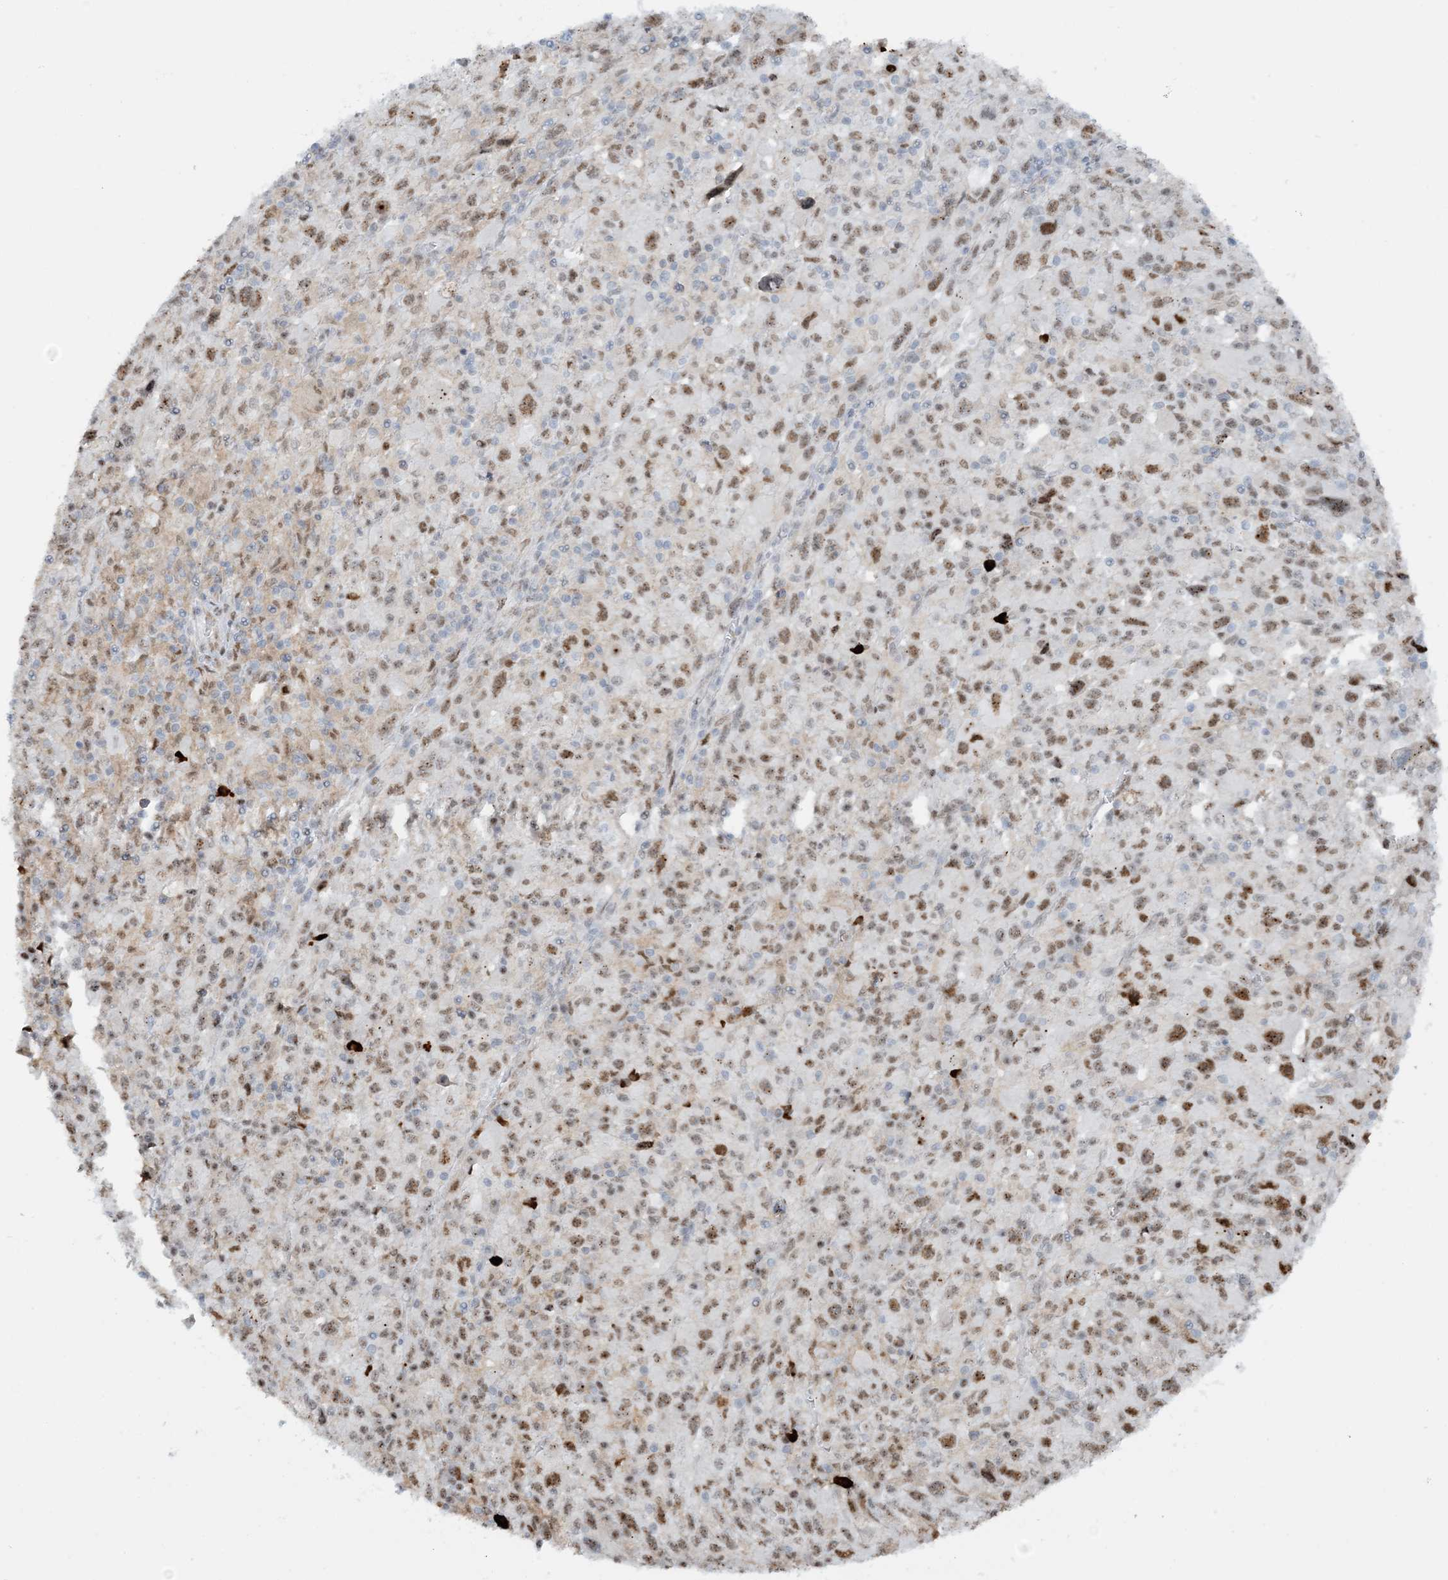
{"staining": {"intensity": "moderate", "quantity": ">75%", "location": "nuclear"}, "tissue": "melanoma", "cell_type": "Tumor cells", "image_type": "cancer", "snomed": [{"axis": "morphology", "description": "Malignant melanoma, Metastatic site"}, {"axis": "topography", "description": "Skin"}], "caption": "The immunohistochemical stain labels moderate nuclear positivity in tumor cells of malignant melanoma (metastatic site) tissue. The protein of interest is stained brown, and the nuclei are stained in blue (DAB (3,3'-diaminobenzidine) IHC with brightfield microscopy, high magnification).", "gene": "HEMK1", "patient": {"sex": "female", "age": 56}}